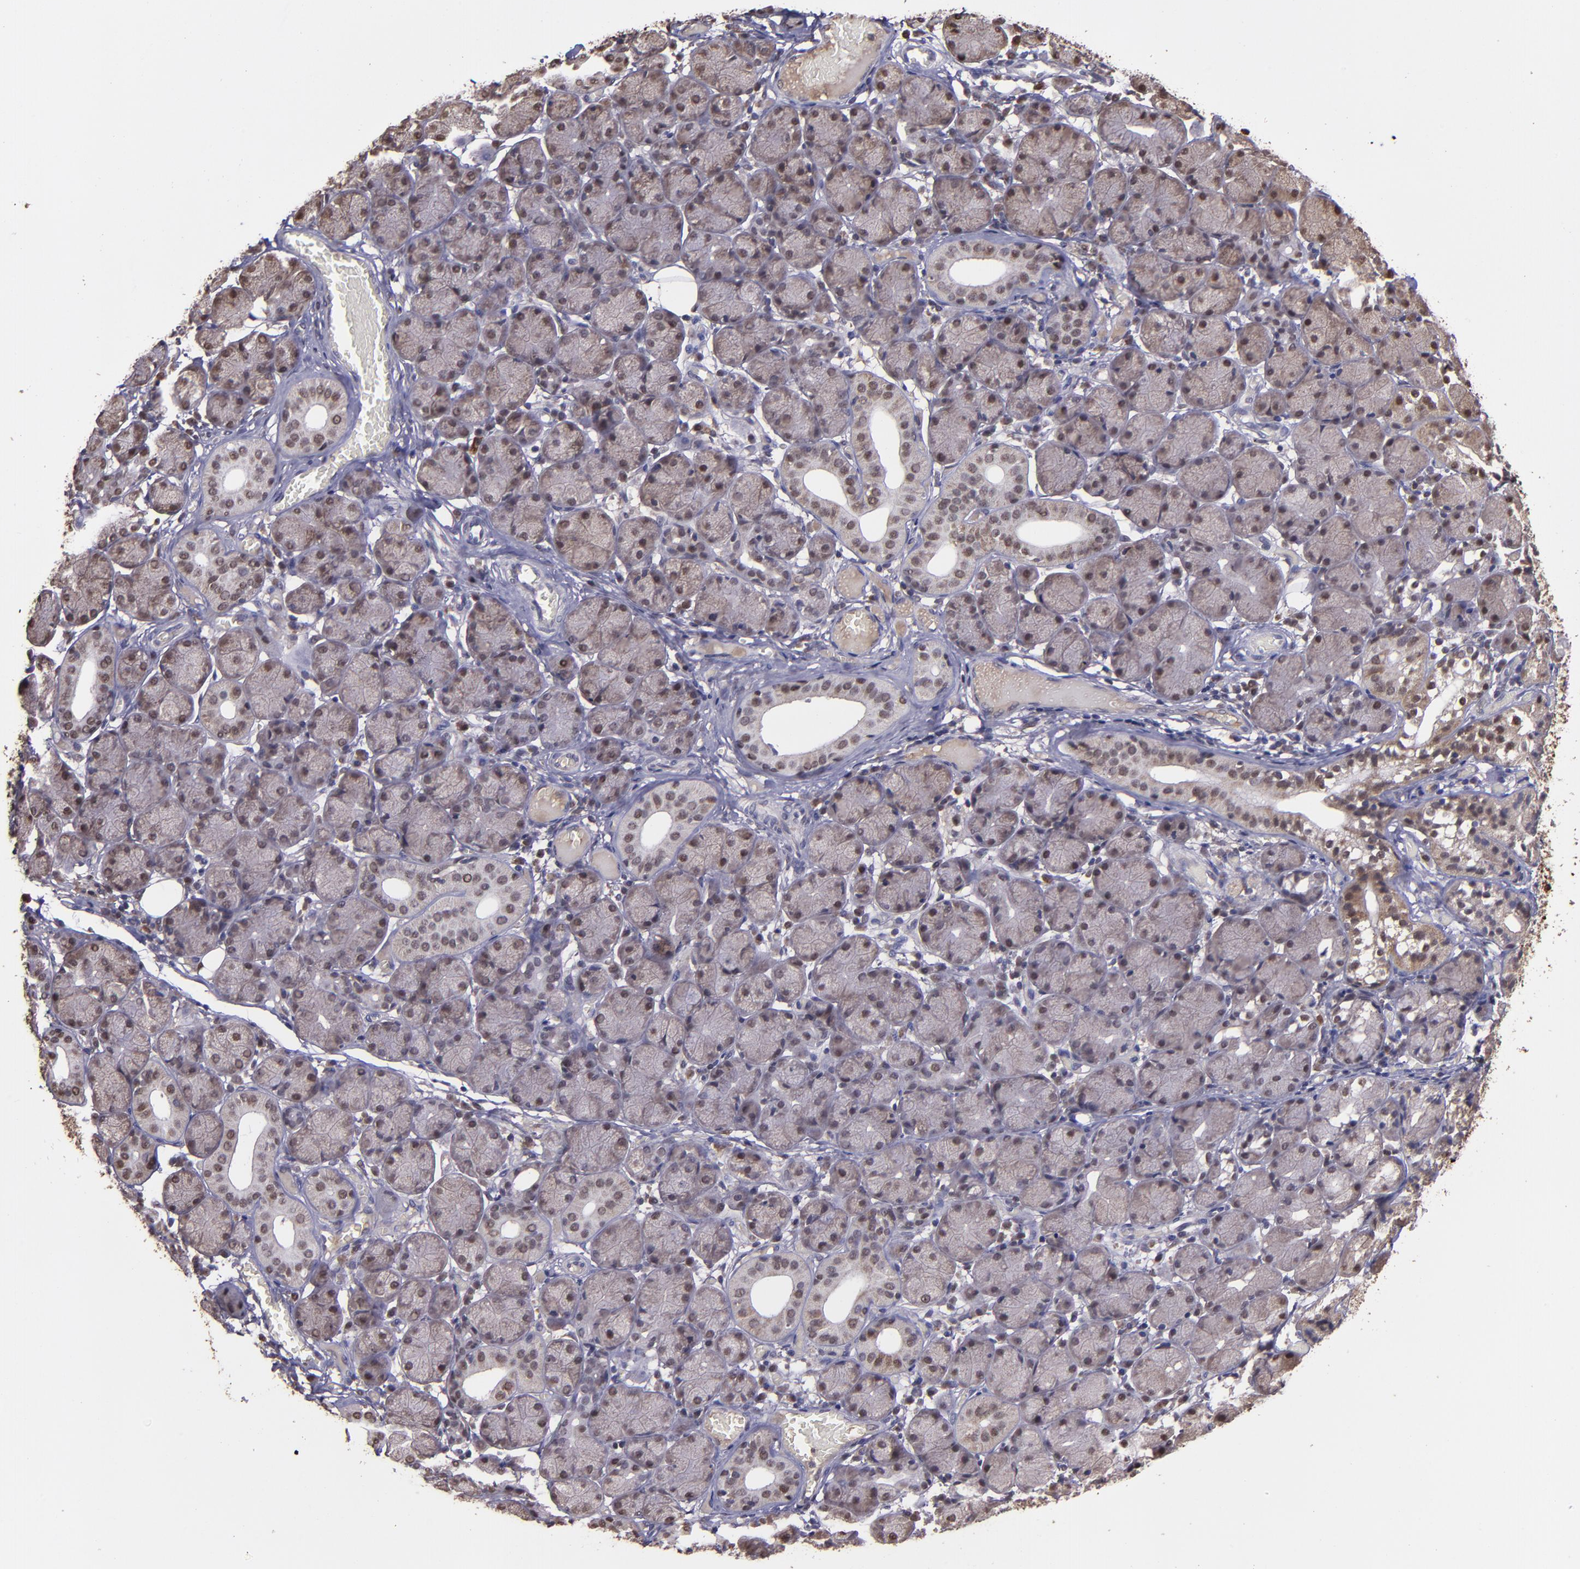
{"staining": {"intensity": "weak", "quantity": "25%-75%", "location": "cytoplasmic/membranous,nuclear"}, "tissue": "salivary gland", "cell_type": "Glandular cells", "image_type": "normal", "snomed": [{"axis": "morphology", "description": "Normal tissue, NOS"}, {"axis": "topography", "description": "Salivary gland"}], "caption": "High-power microscopy captured an IHC photomicrograph of benign salivary gland, revealing weak cytoplasmic/membranous,nuclear staining in about 25%-75% of glandular cells.", "gene": "SERPINF2", "patient": {"sex": "female", "age": 24}}